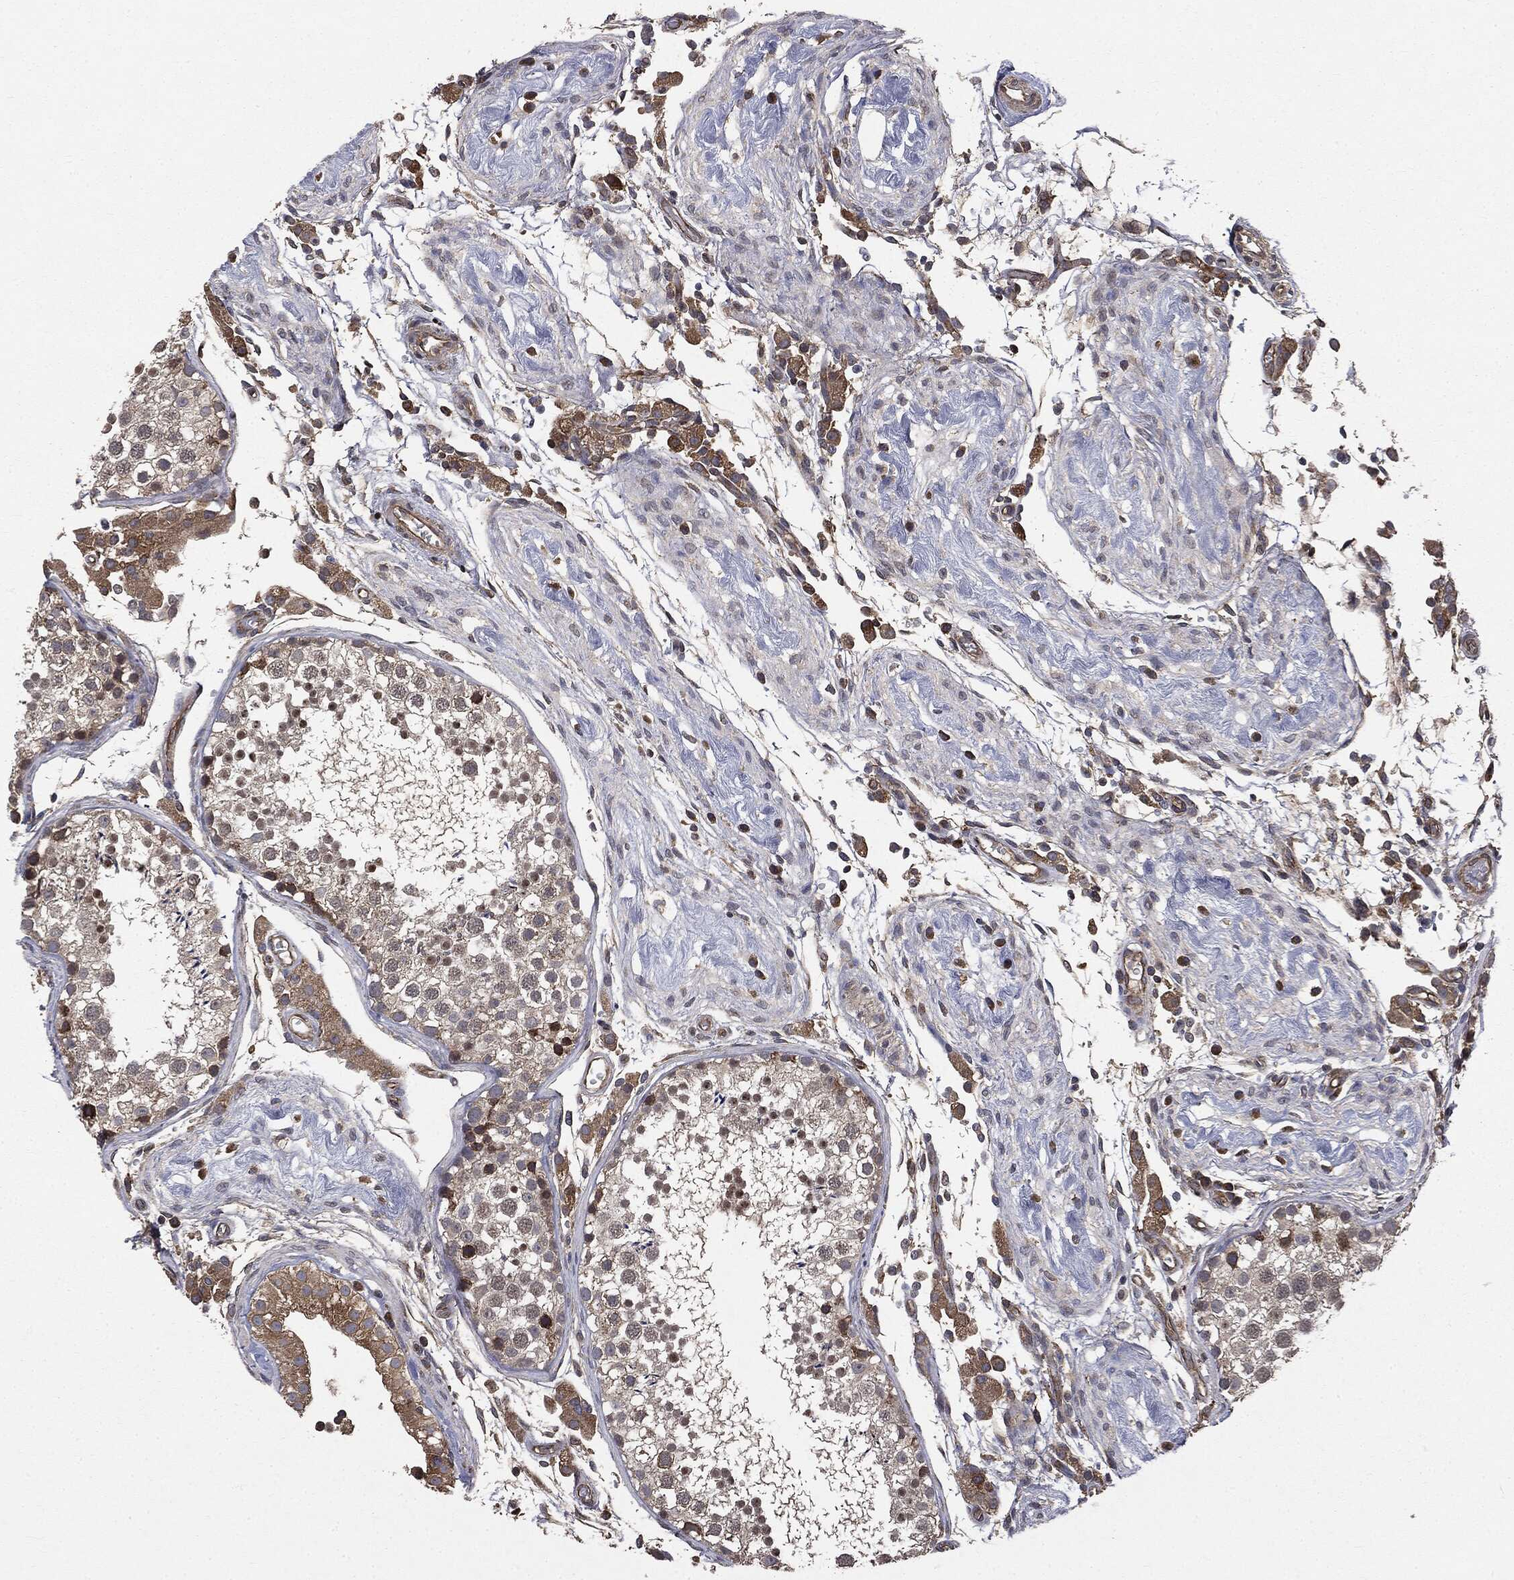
{"staining": {"intensity": "strong", "quantity": "<25%", "location": "nuclear"}, "tissue": "testis", "cell_type": "Cells in seminiferous ducts", "image_type": "normal", "snomed": [{"axis": "morphology", "description": "Normal tissue, NOS"}, {"axis": "topography", "description": "Testis"}], "caption": "This photomicrograph demonstrates IHC staining of unremarkable testis, with medium strong nuclear expression in approximately <25% of cells in seminiferous ducts.", "gene": "PLOD3", "patient": {"sex": "male", "age": 29}}